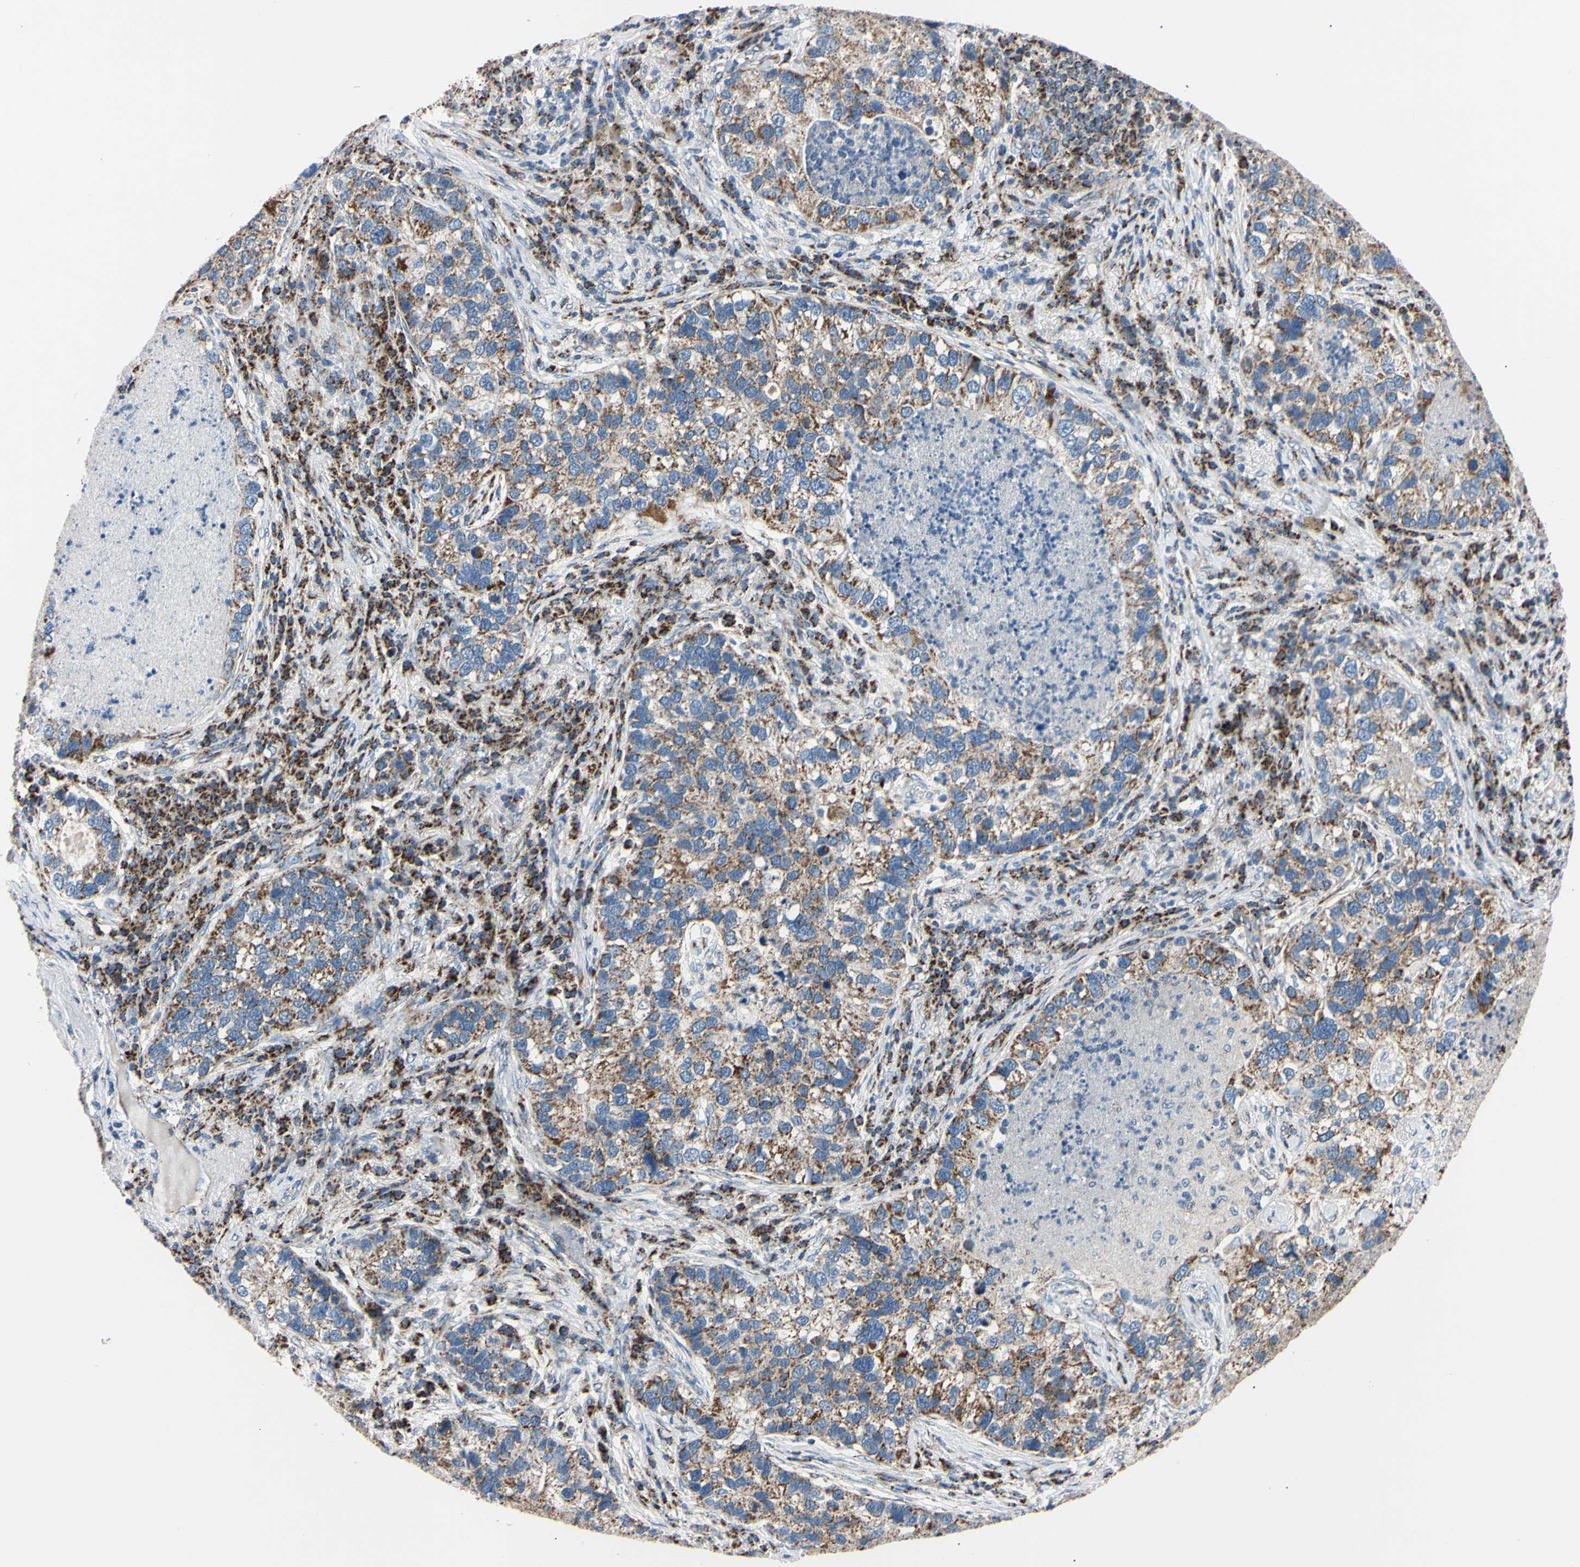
{"staining": {"intensity": "moderate", "quantity": ">75%", "location": "cytoplasmic/membranous"}, "tissue": "lung cancer", "cell_type": "Tumor cells", "image_type": "cancer", "snomed": [{"axis": "morphology", "description": "Normal tissue, NOS"}, {"axis": "morphology", "description": "Adenocarcinoma, NOS"}, {"axis": "topography", "description": "Bronchus"}, {"axis": "topography", "description": "Lung"}], "caption": "Tumor cells reveal medium levels of moderate cytoplasmic/membranous expression in about >75% of cells in lung cancer.", "gene": "CLPP", "patient": {"sex": "male", "age": 54}}